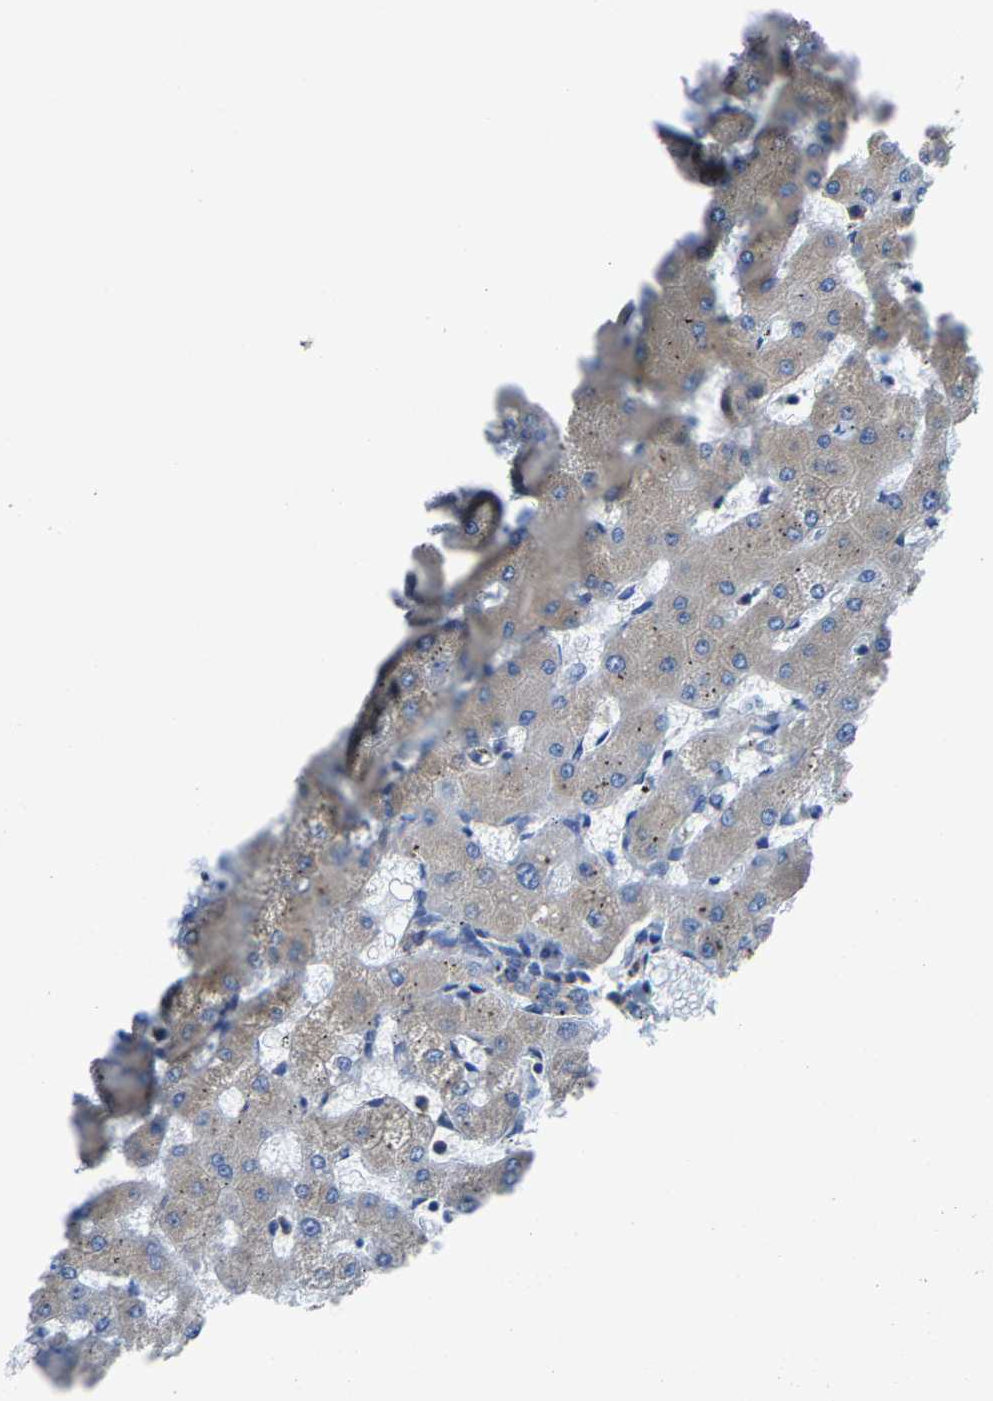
{"staining": {"intensity": "moderate", "quantity": ">75%", "location": "cytoplasmic/membranous"}, "tissue": "liver", "cell_type": "Cholangiocytes", "image_type": "normal", "snomed": [{"axis": "morphology", "description": "Normal tissue, NOS"}, {"axis": "topography", "description": "Liver"}], "caption": "Moderate cytoplasmic/membranous positivity is present in about >75% of cholangiocytes in unremarkable liver. (Stains: DAB in brown, nuclei in blue, Microscopy: brightfield microscopy at high magnification).", "gene": "G3BP2", "patient": {"sex": "female", "age": 63}}